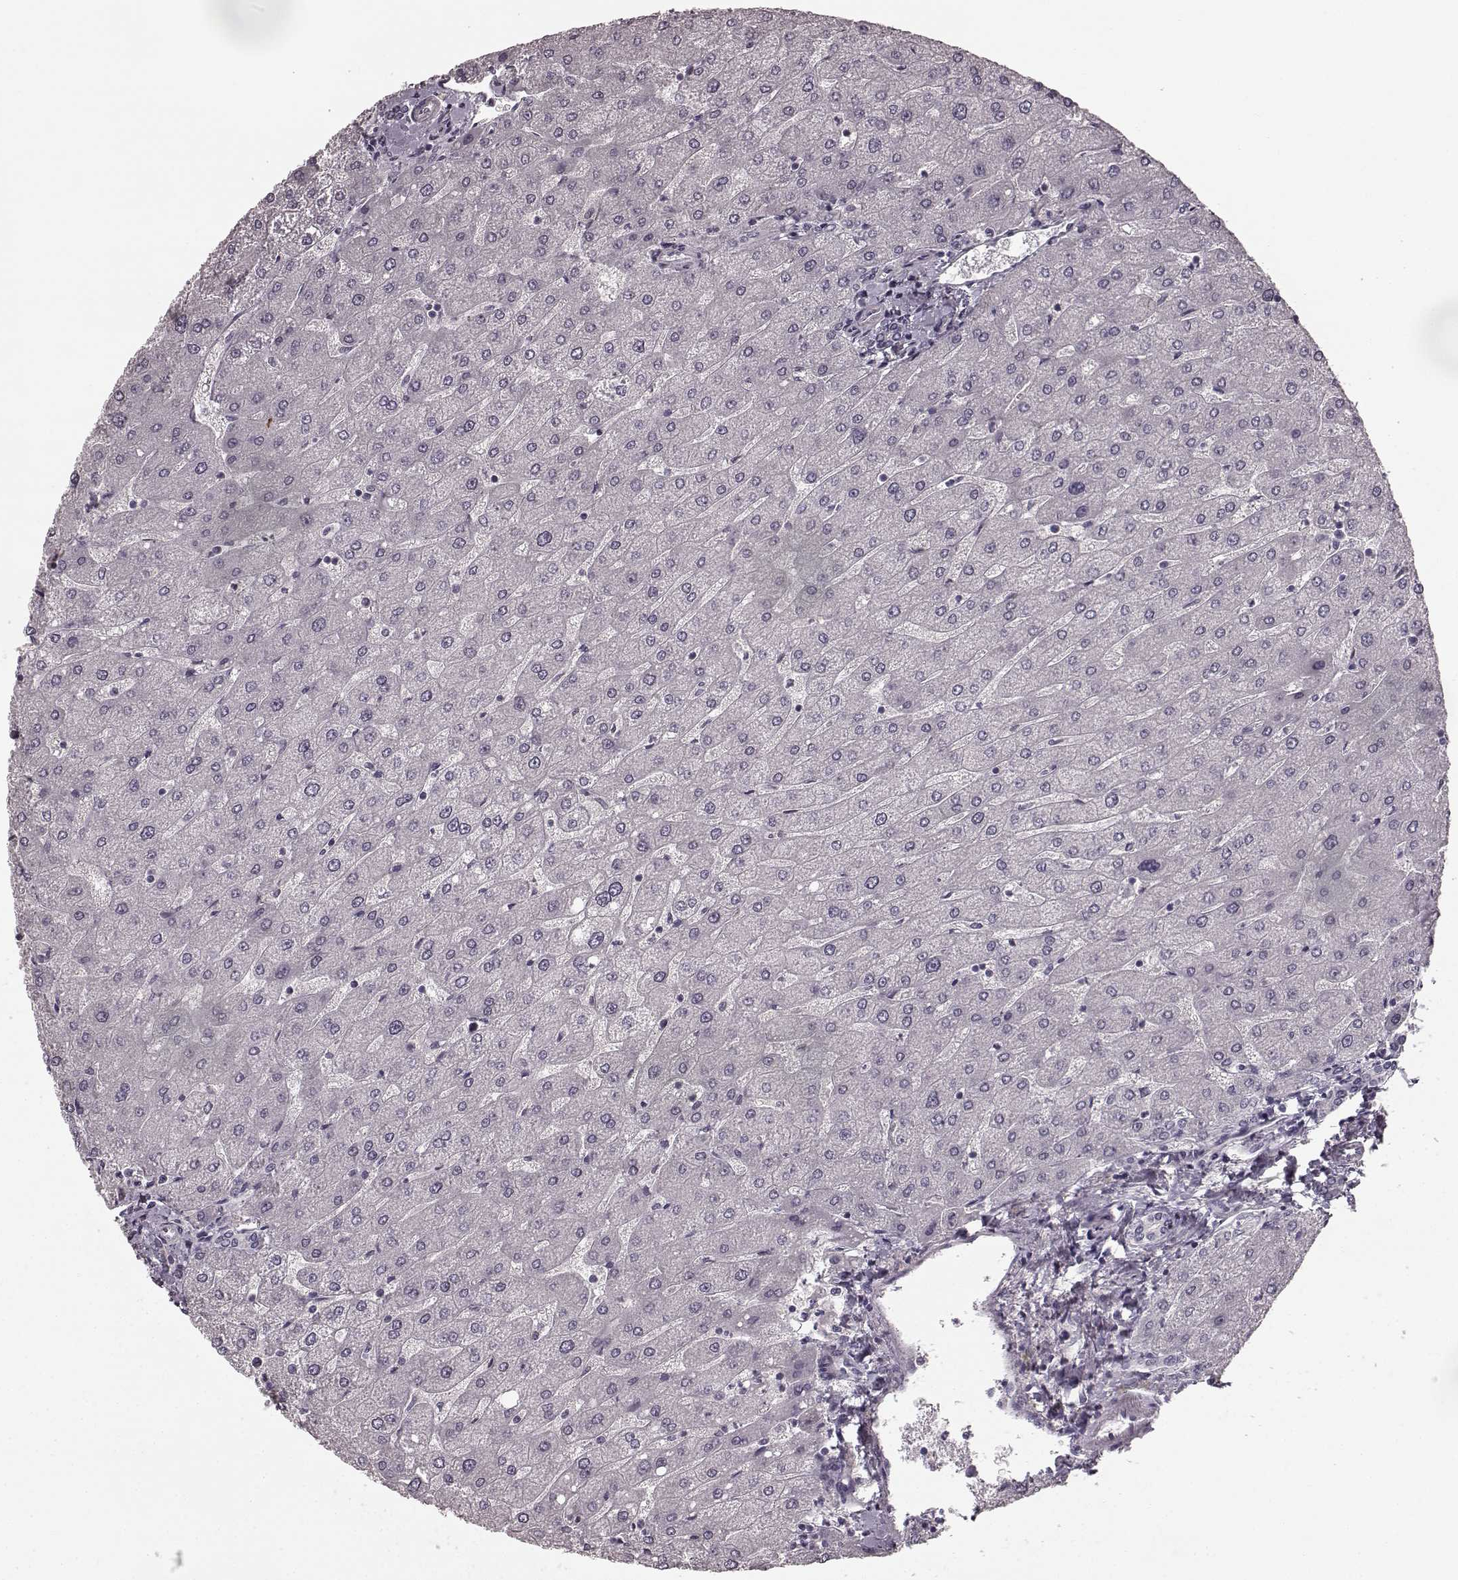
{"staining": {"intensity": "negative", "quantity": "none", "location": "none"}, "tissue": "liver", "cell_type": "Cholangiocytes", "image_type": "normal", "snomed": [{"axis": "morphology", "description": "Normal tissue, NOS"}, {"axis": "topography", "description": "Liver"}], "caption": "This micrograph is of benign liver stained with immunohistochemistry to label a protein in brown with the nuclei are counter-stained blue. There is no expression in cholangiocytes.", "gene": "PRKCE", "patient": {"sex": "male", "age": 67}}